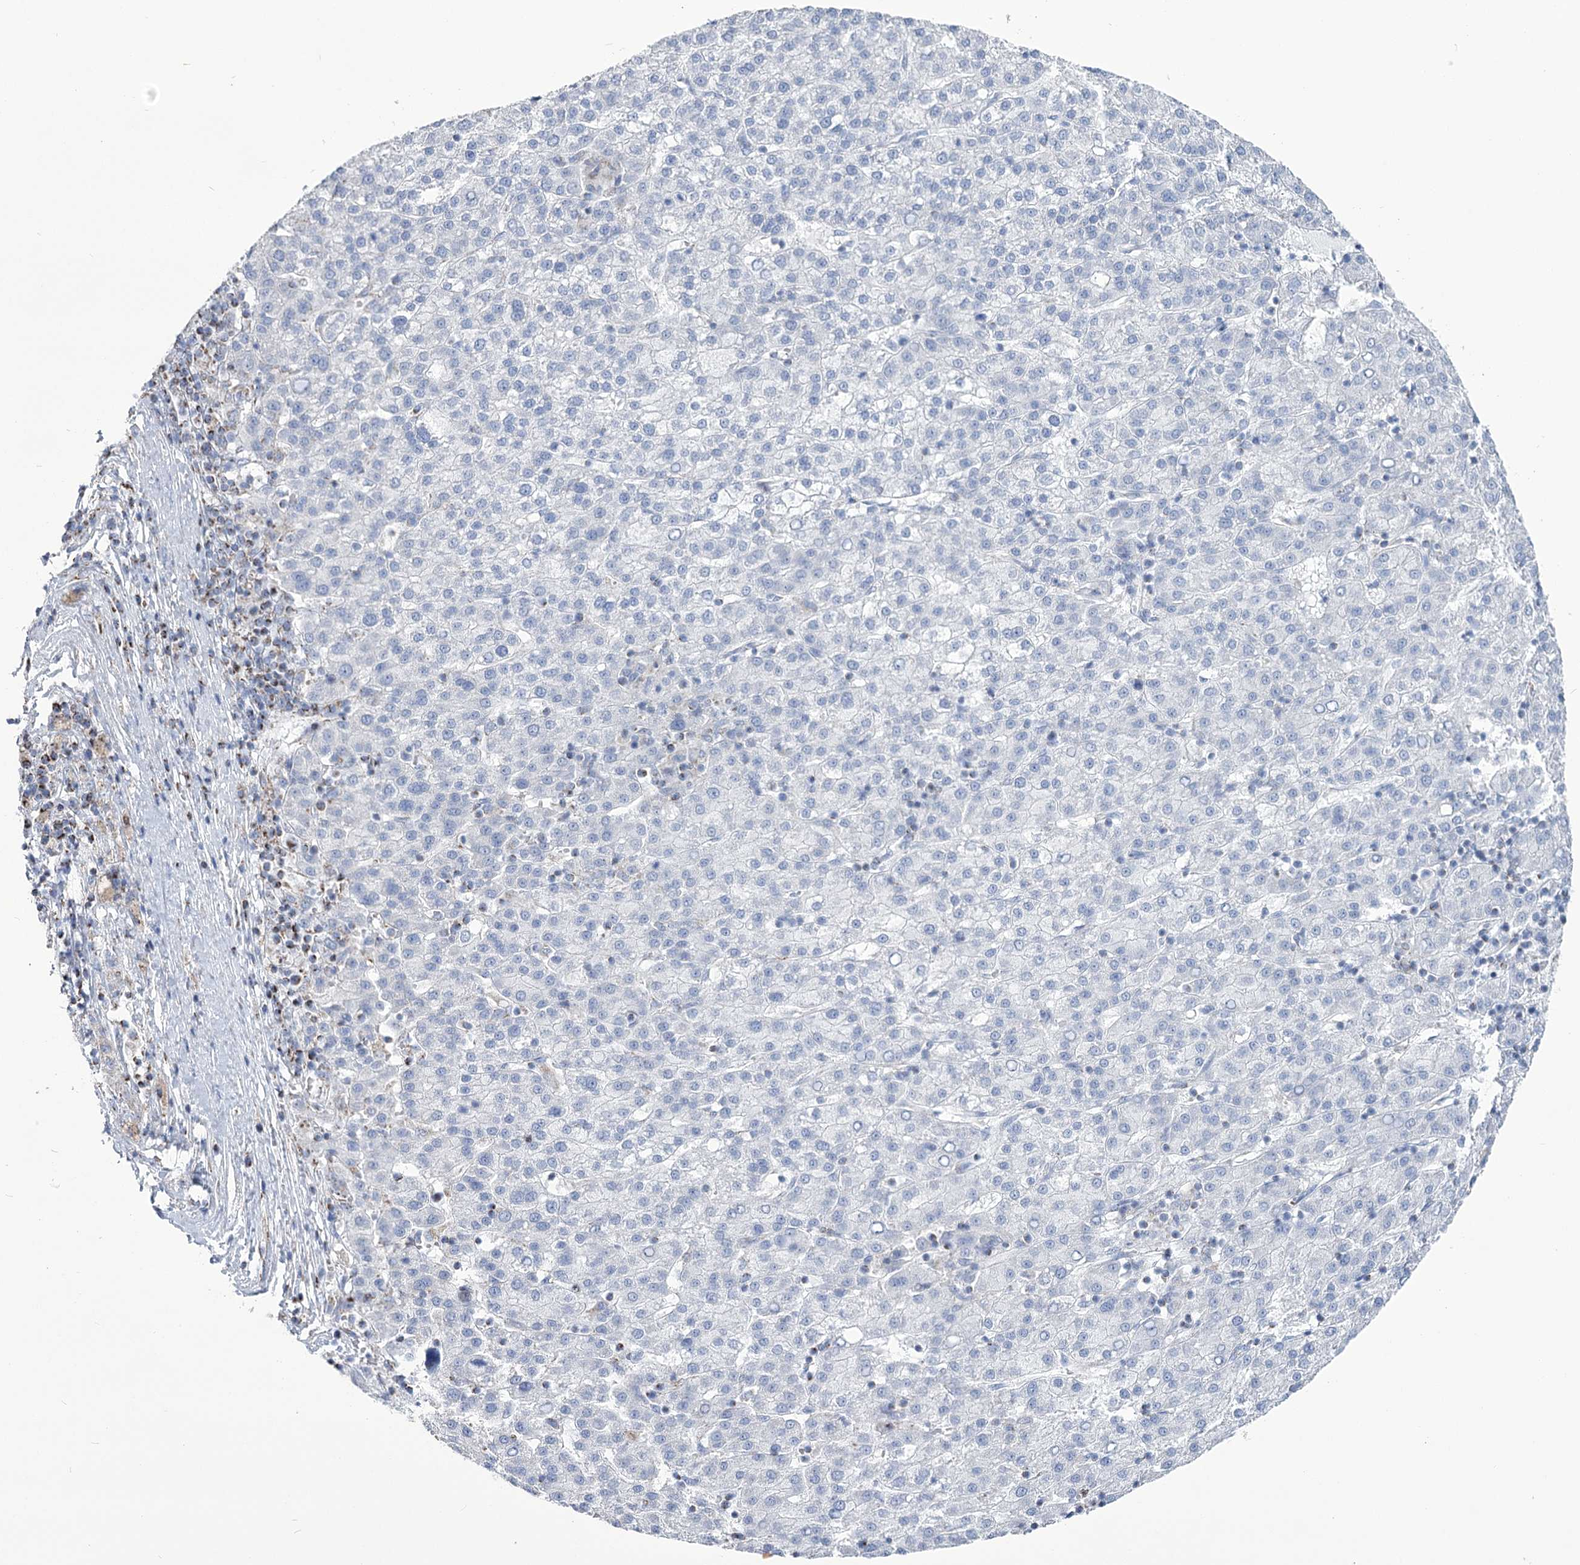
{"staining": {"intensity": "negative", "quantity": "none", "location": "none"}, "tissue": "liver cancer", "cell_type": "Tumor cells", "image_type": "cancer", "snomed": [{"axis": "morphology", "description": "Carcinoma, Hepatocellular, NOS"}, {"axis": "topography", "description": "Liver"}], "caption": "An immunohistochemistry image of hepatocellular carcinoma (liver) is shown. There is no staining in tumor cells of hepatocellular carcinoma (liver).", "gene": "PDHB", "patient": {"sex": "female", "age": 58}}